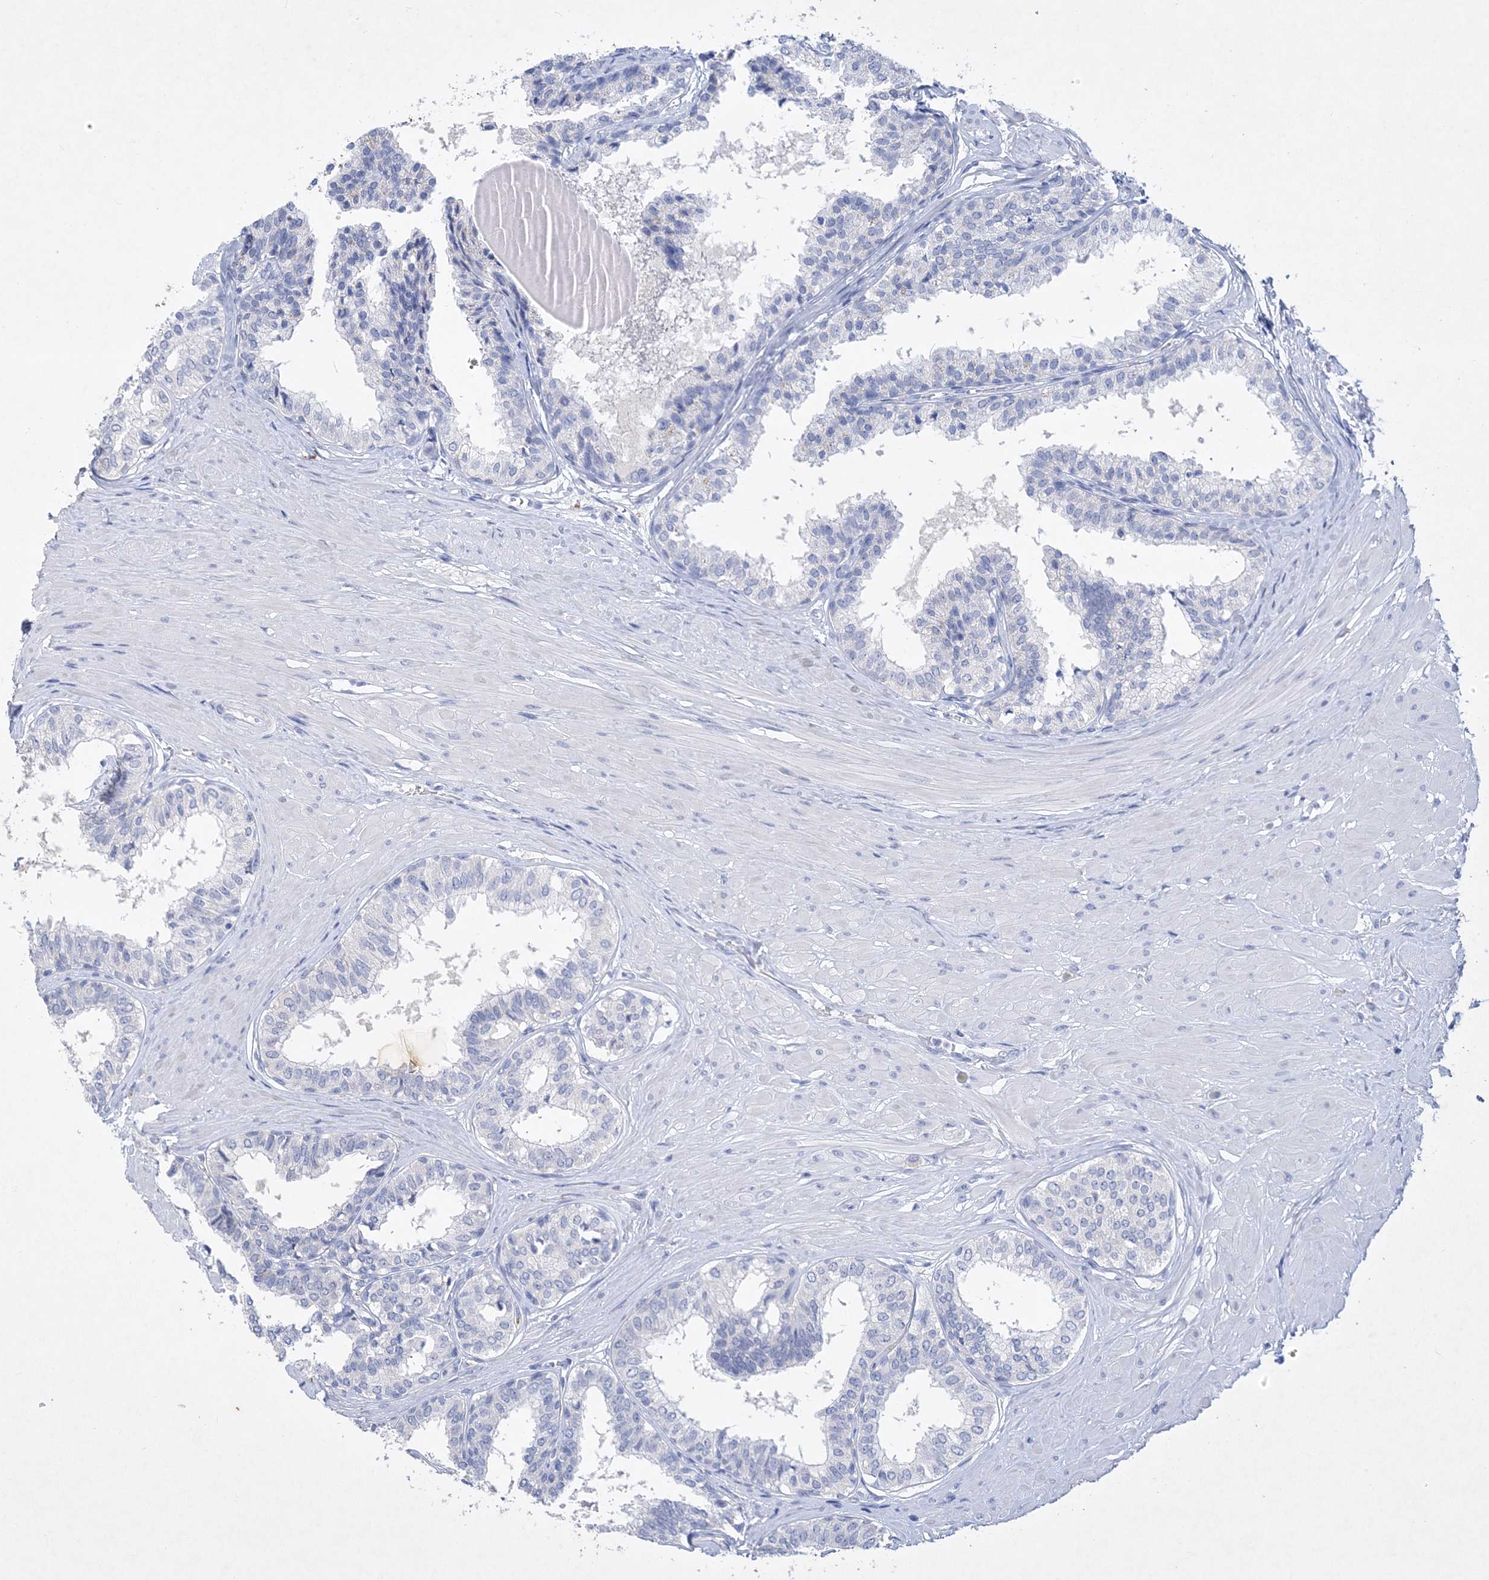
{"staining": {"intensity": "negative", "quantity": "none", "location": "none"}, "tissue": "prostate", "cell_type": "Glandular cells", "image_type": "normal", "snomed": [{"axis": "morphology", "description": "Normal tissue, NOS"}, {"axis": "topography", "description": "Prostate"}], "caption": "This is an immunohistochemistry histopathology image of unremarkable human prostate. There is no positivity in glandular cells.", "gene": "COPS8", "patient": {"sex": "male", "age": 48}}